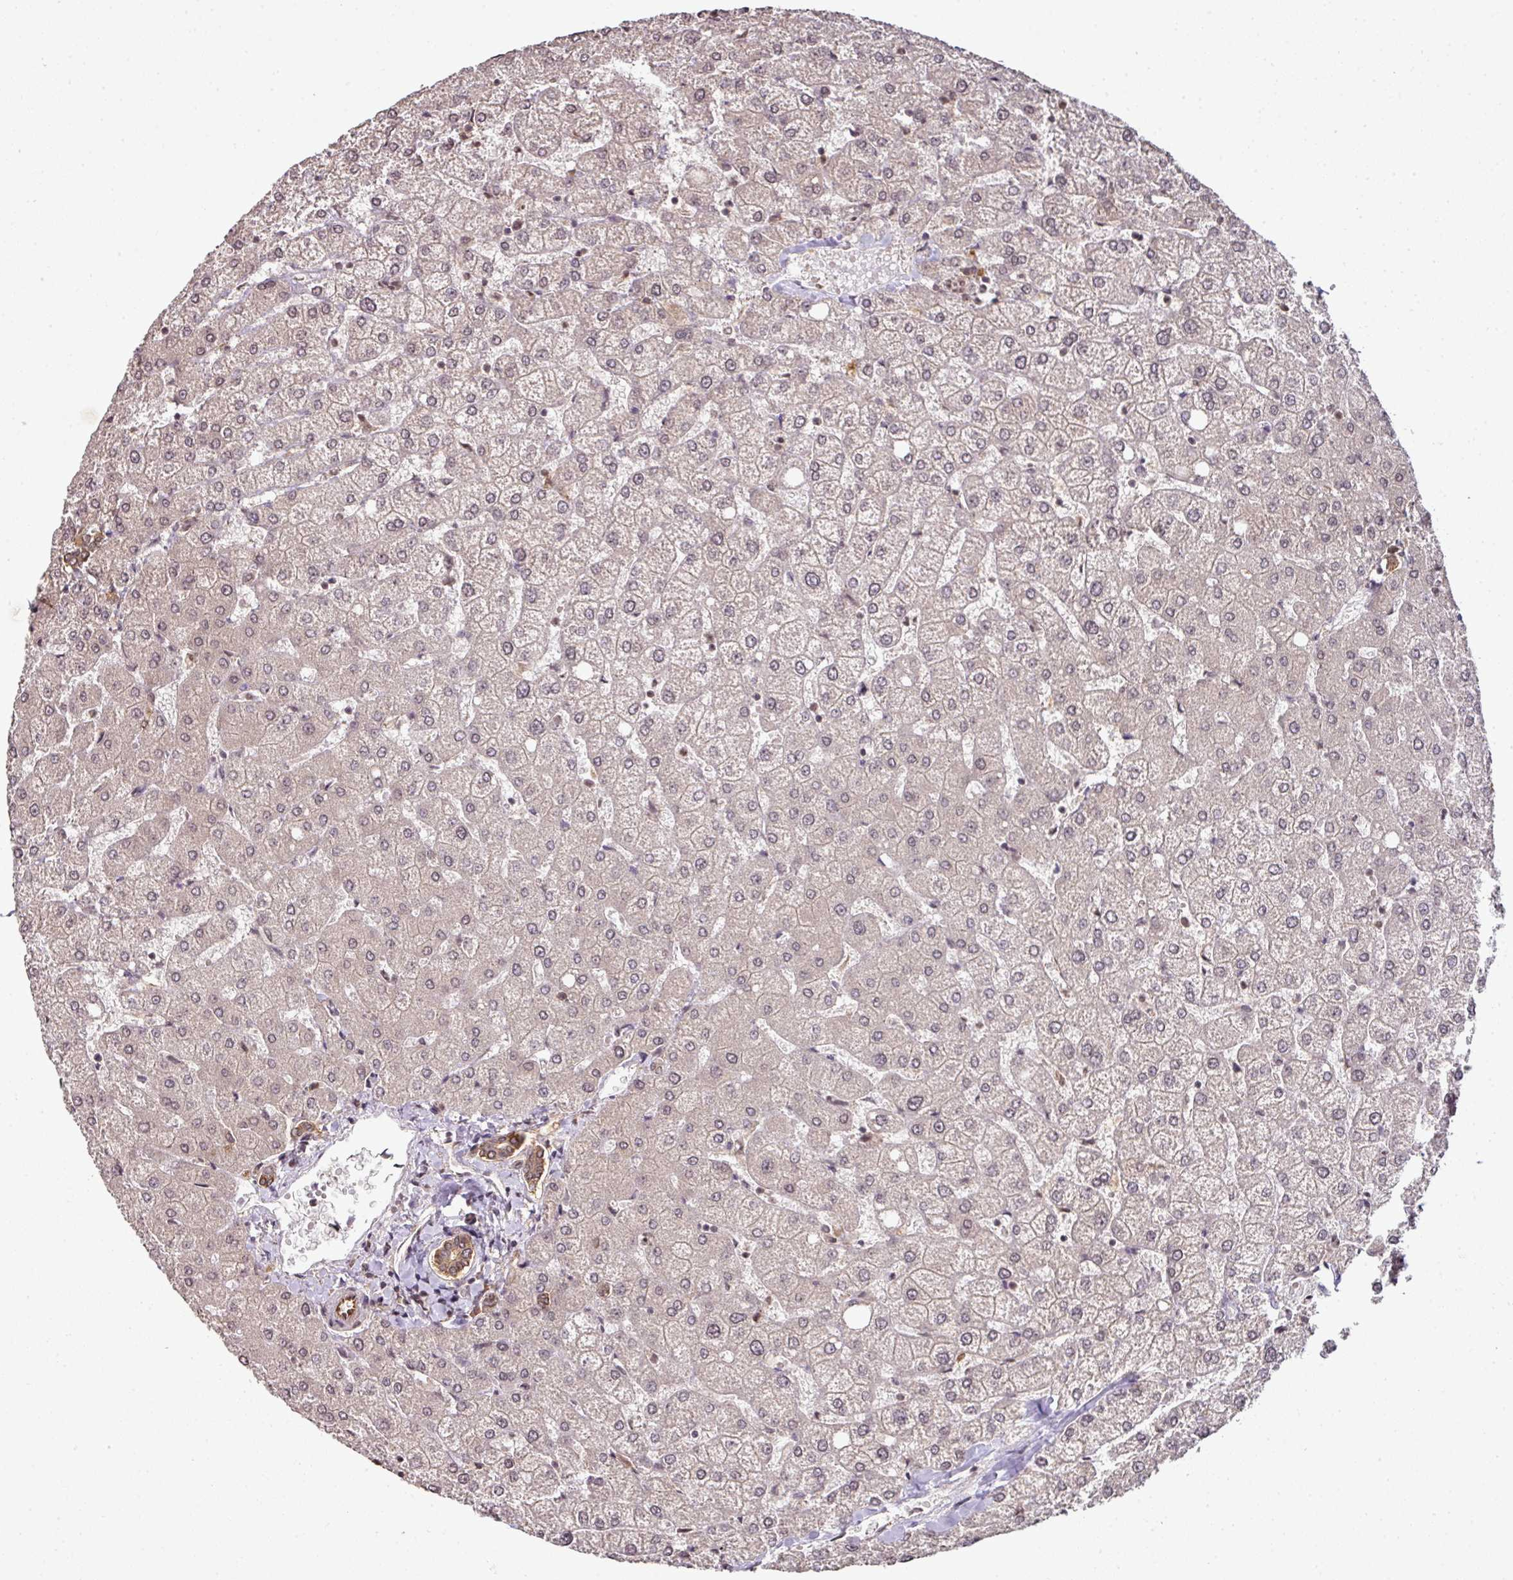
{"staining": {"intensity": "moderate", "quantity": ">75%", "location": "cytoplasmic/membranous,nuclear"}, "tissue": "liver", "cell_type": "Cholangiocytes", "image_type": "normal", "snomed": [{"axis": "morphology", "description": "Normal tissue, NOS"}, {"axis": "topography", "description": "Liver"}], "caption": "A medium amount of moderate cytoplasmic/membranous,nuclear expression is present in approximately >75% of cholangiocytes in unremarkable liver. The staining is performed using DAB brown chromogen to label protein expression. The nuclei are counter-stained blue using hematoxylin.", "gene": "ANKRD18A", "patient": {"sex": "female", "age": 54}}